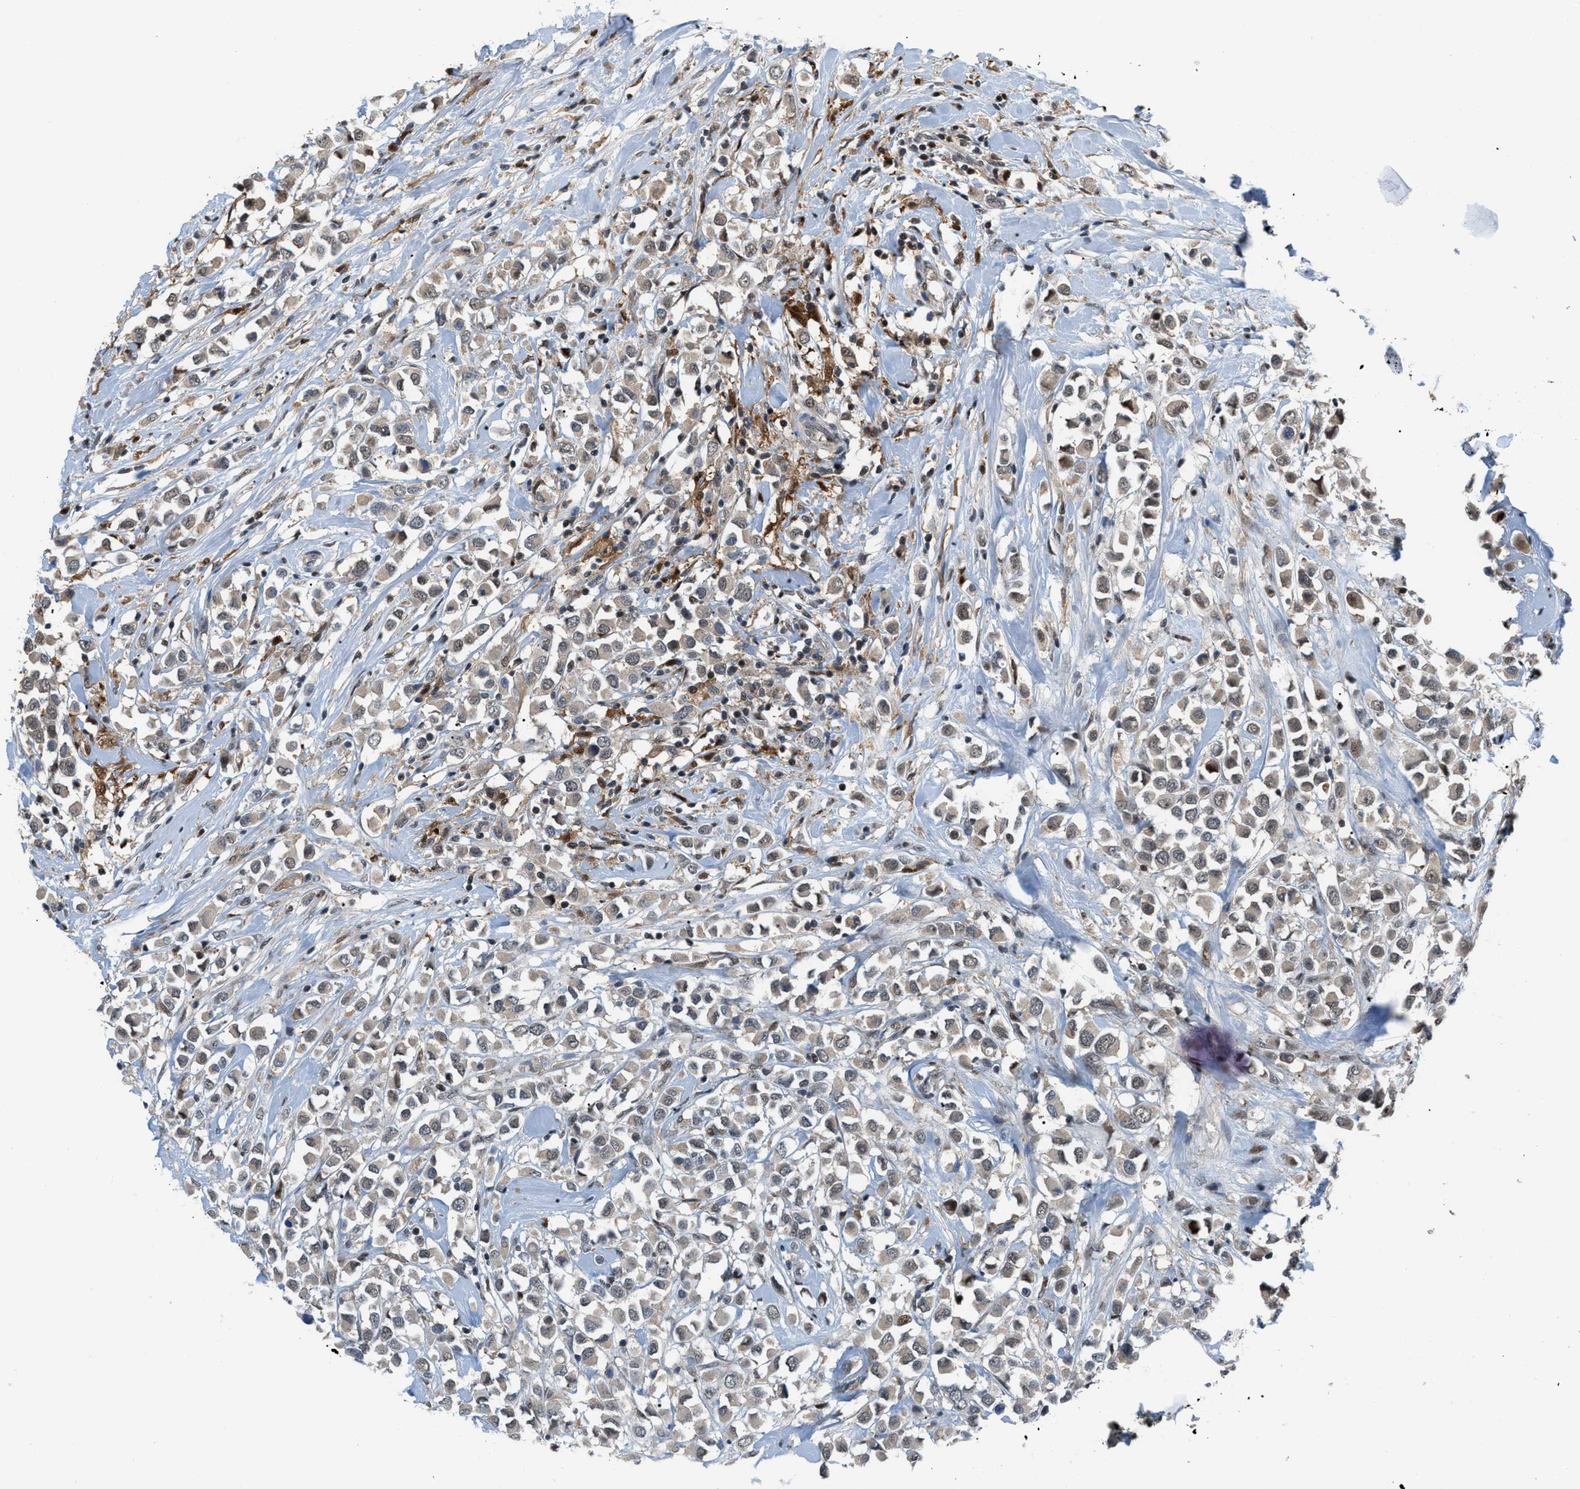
{"staining": {"intensity": "weak", "quantity": "25%-75%", "location": "cytoplasmic/membranous"}, "tissue": "breast cancer", "cell_type": "Tumor cells", "image_type": "cancer", "snomed": [{"axis": "morphology", "description": "Duct carcinoma"}, {"axis": "topography", "description": "Breast"}], "caption": "Breast infiltrating ductal carcinoma was stained to show a protein in brown. There is low levels of weak cytoplasmic/membranous staining in about 25%-75% of tumor cells.", "gene": "RFFL", "patient": {"sex": "female", "age": 61}}